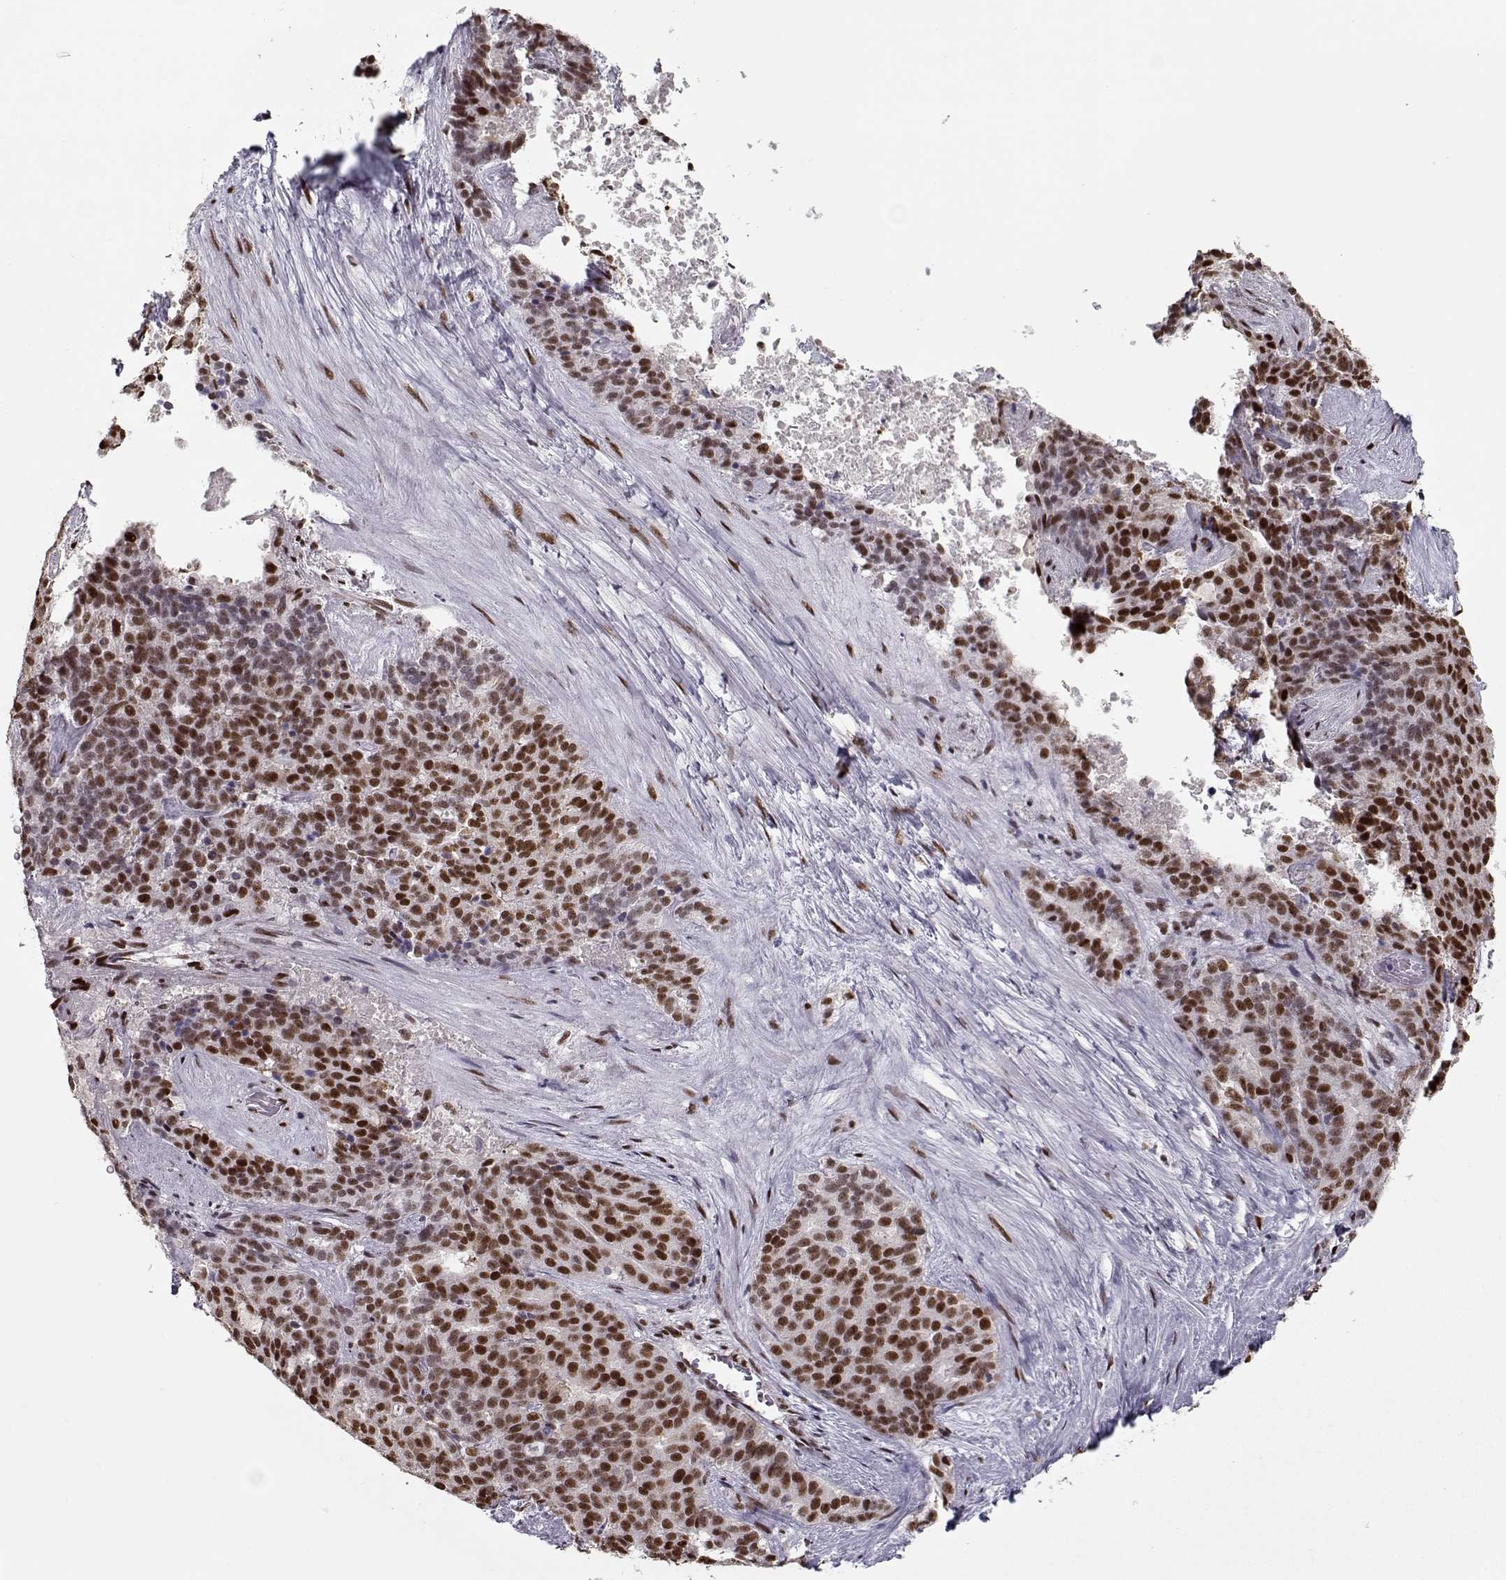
{"staining": {"intensity": "strong", "quantity": ">75%", "location": "nuclear"}, "tissue": "liver cancer", "cell_type": "Tumor cells", "image_type": "cancer", "snomed": [{"axis": "morphology", "description": "Cholangiocarcinoma"}, {"axis": "topography", "description": "Liver"}], "caption": "Immunohistochemistry image of human liver cholangiocarcinoma stained for a protein (brown), which shows high levels of strong nuclear positivity in approximately >75% of tumor cells.", "gene": "PRMT8", "patient": {"sex": "female", "age": 47}}